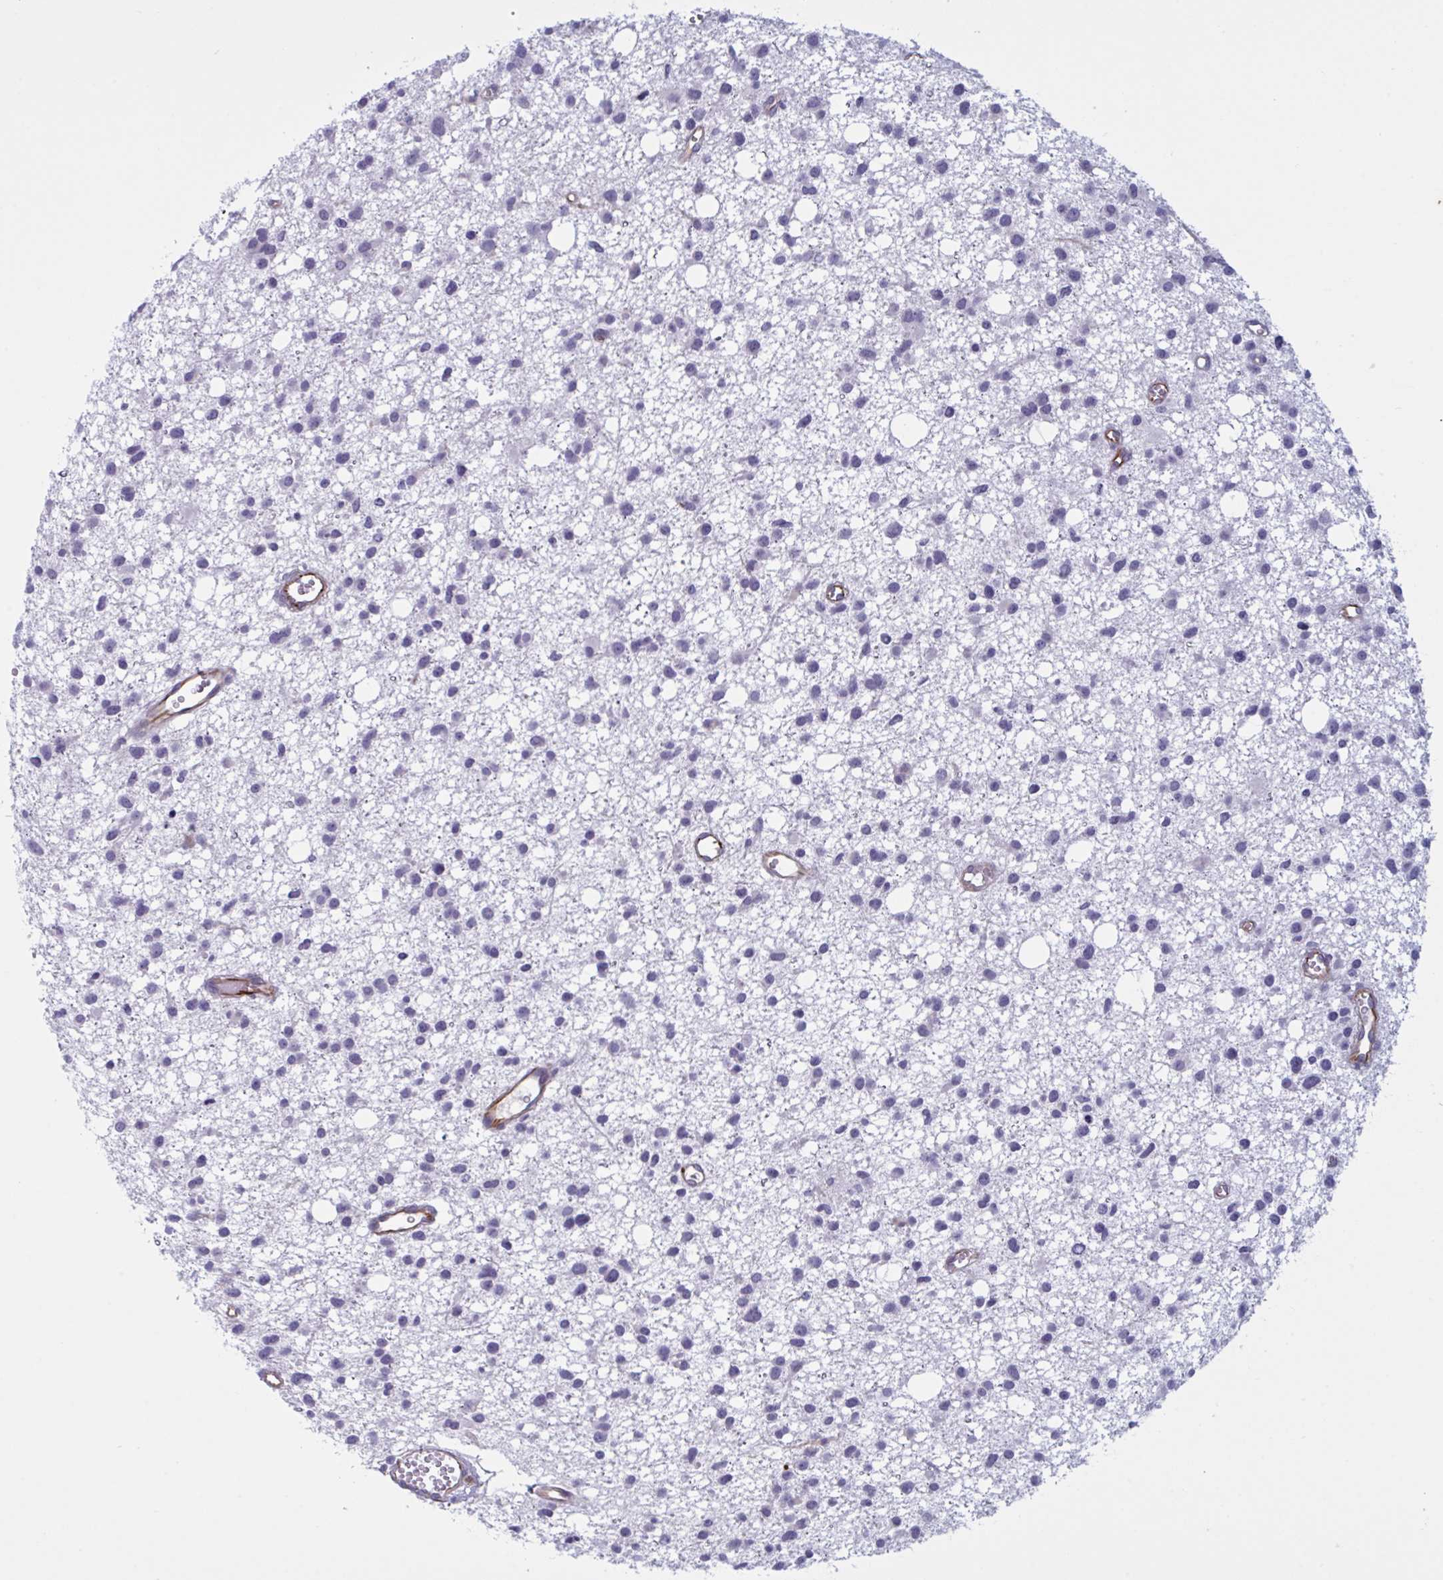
{"staining": {"intensity": "negative", "quantity": "none", "location": "none"}, "tissue": "glioma", "cell_type": "Tumor cells", "image_type": "cancer", "snomed": [{"axis": "morphology", "description": "Glioma, malignant, High grade"}, {"axis": "topography", "description": "Brain"}], "caption": "DAB immunohistochemical staining of human glioma reveals no significant expression in tumor cells.", "gene": "OR1L3", "patient": {"sex": "male", "age": 23}}